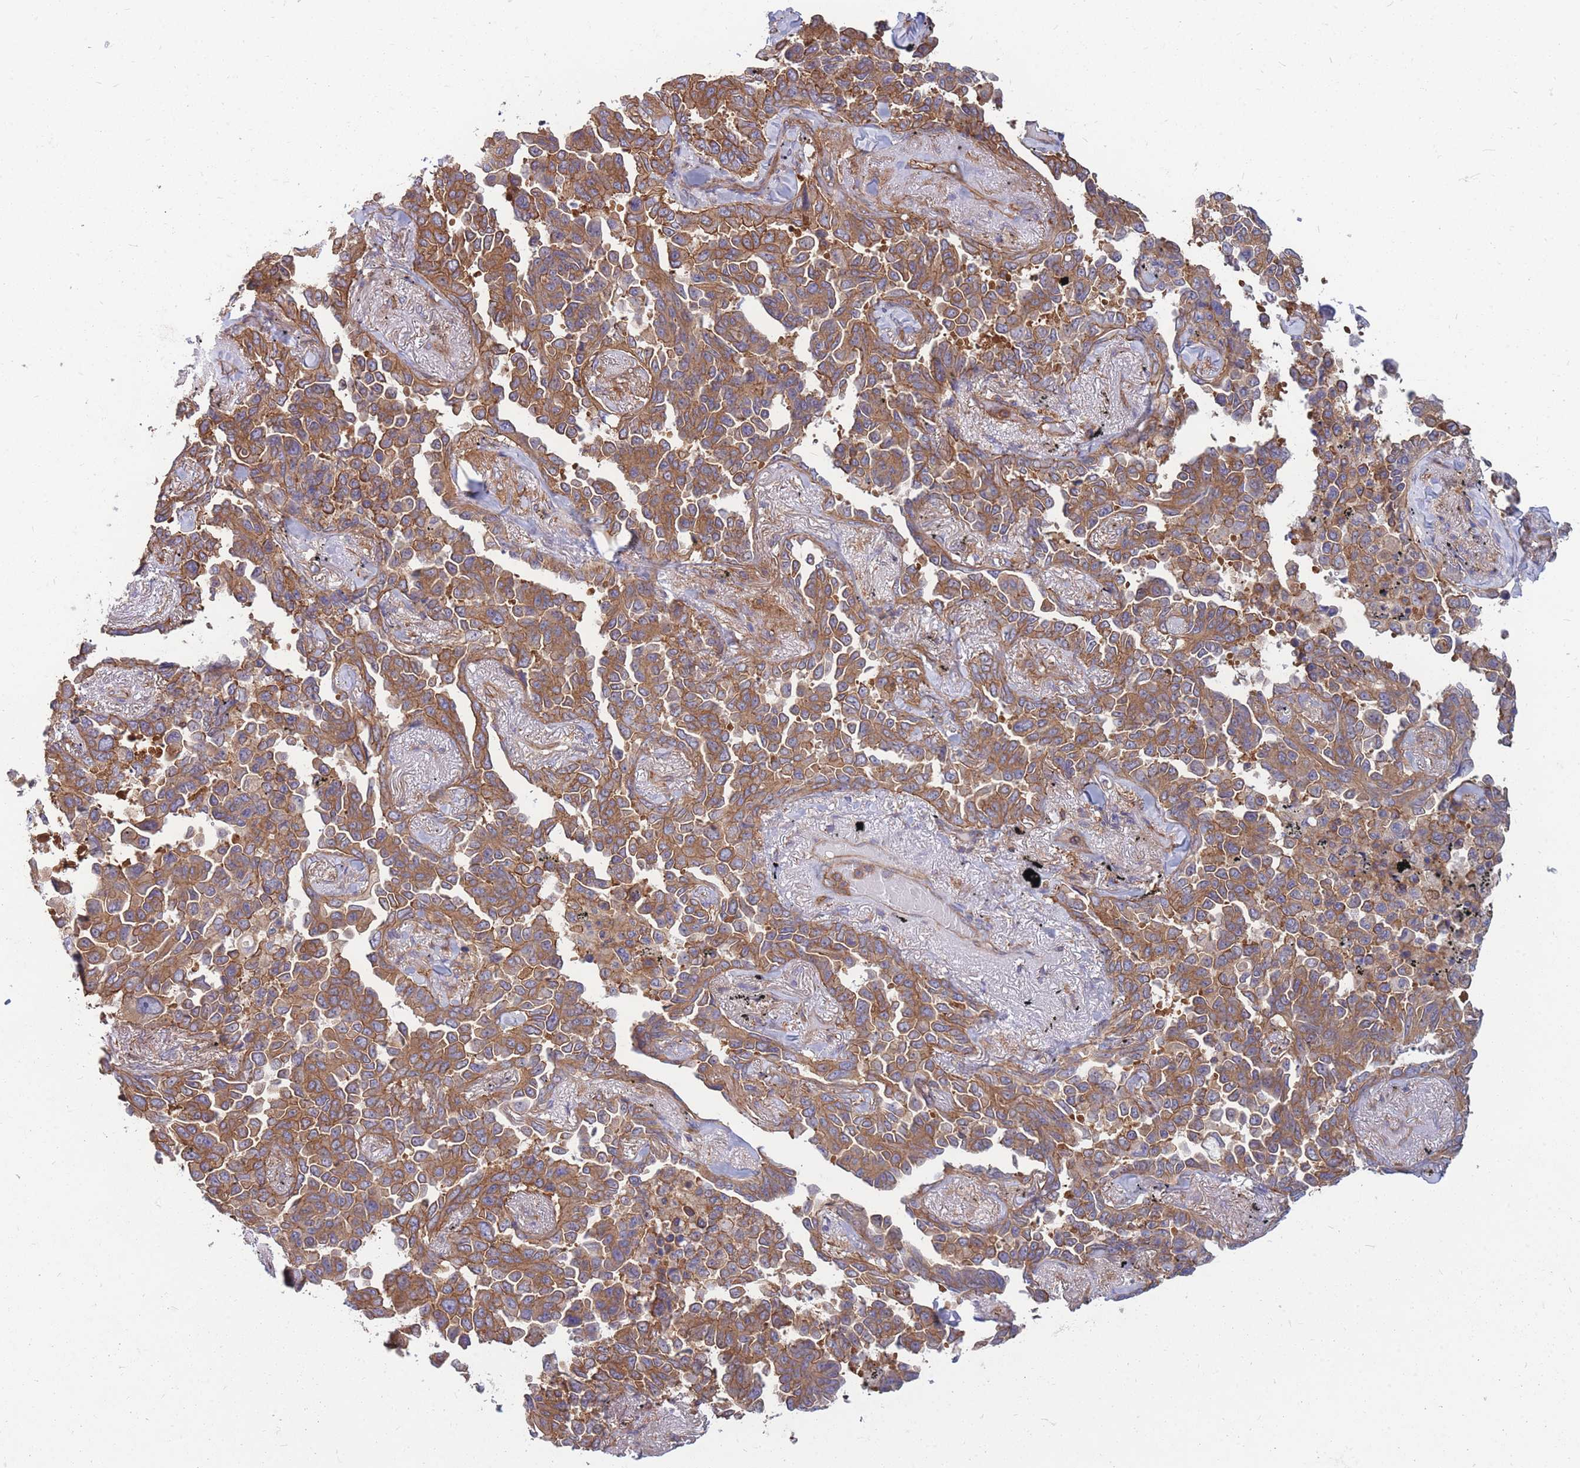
{"staining": {"intensity": "moderate", "quantity": ">75%", "location": "cytoplasmic/membranous"}, "tissue": "lung cancer", "cell_type": "Tumor cells", "image_type": "cancer", "snomed": [{"axis": "morphology", "description": "Adenocarcinoma, NOS"}, {"axis": "topography", "description": "Lung"}], "caption": "Human lung cancer (adenocarcinoma) stained with a brown dye shows moderate cytoplasmic/membranous positive expression in about >75% of tumor cells.", "gene": "GGA1", "patient": {"sex": "female", "age": 67}}